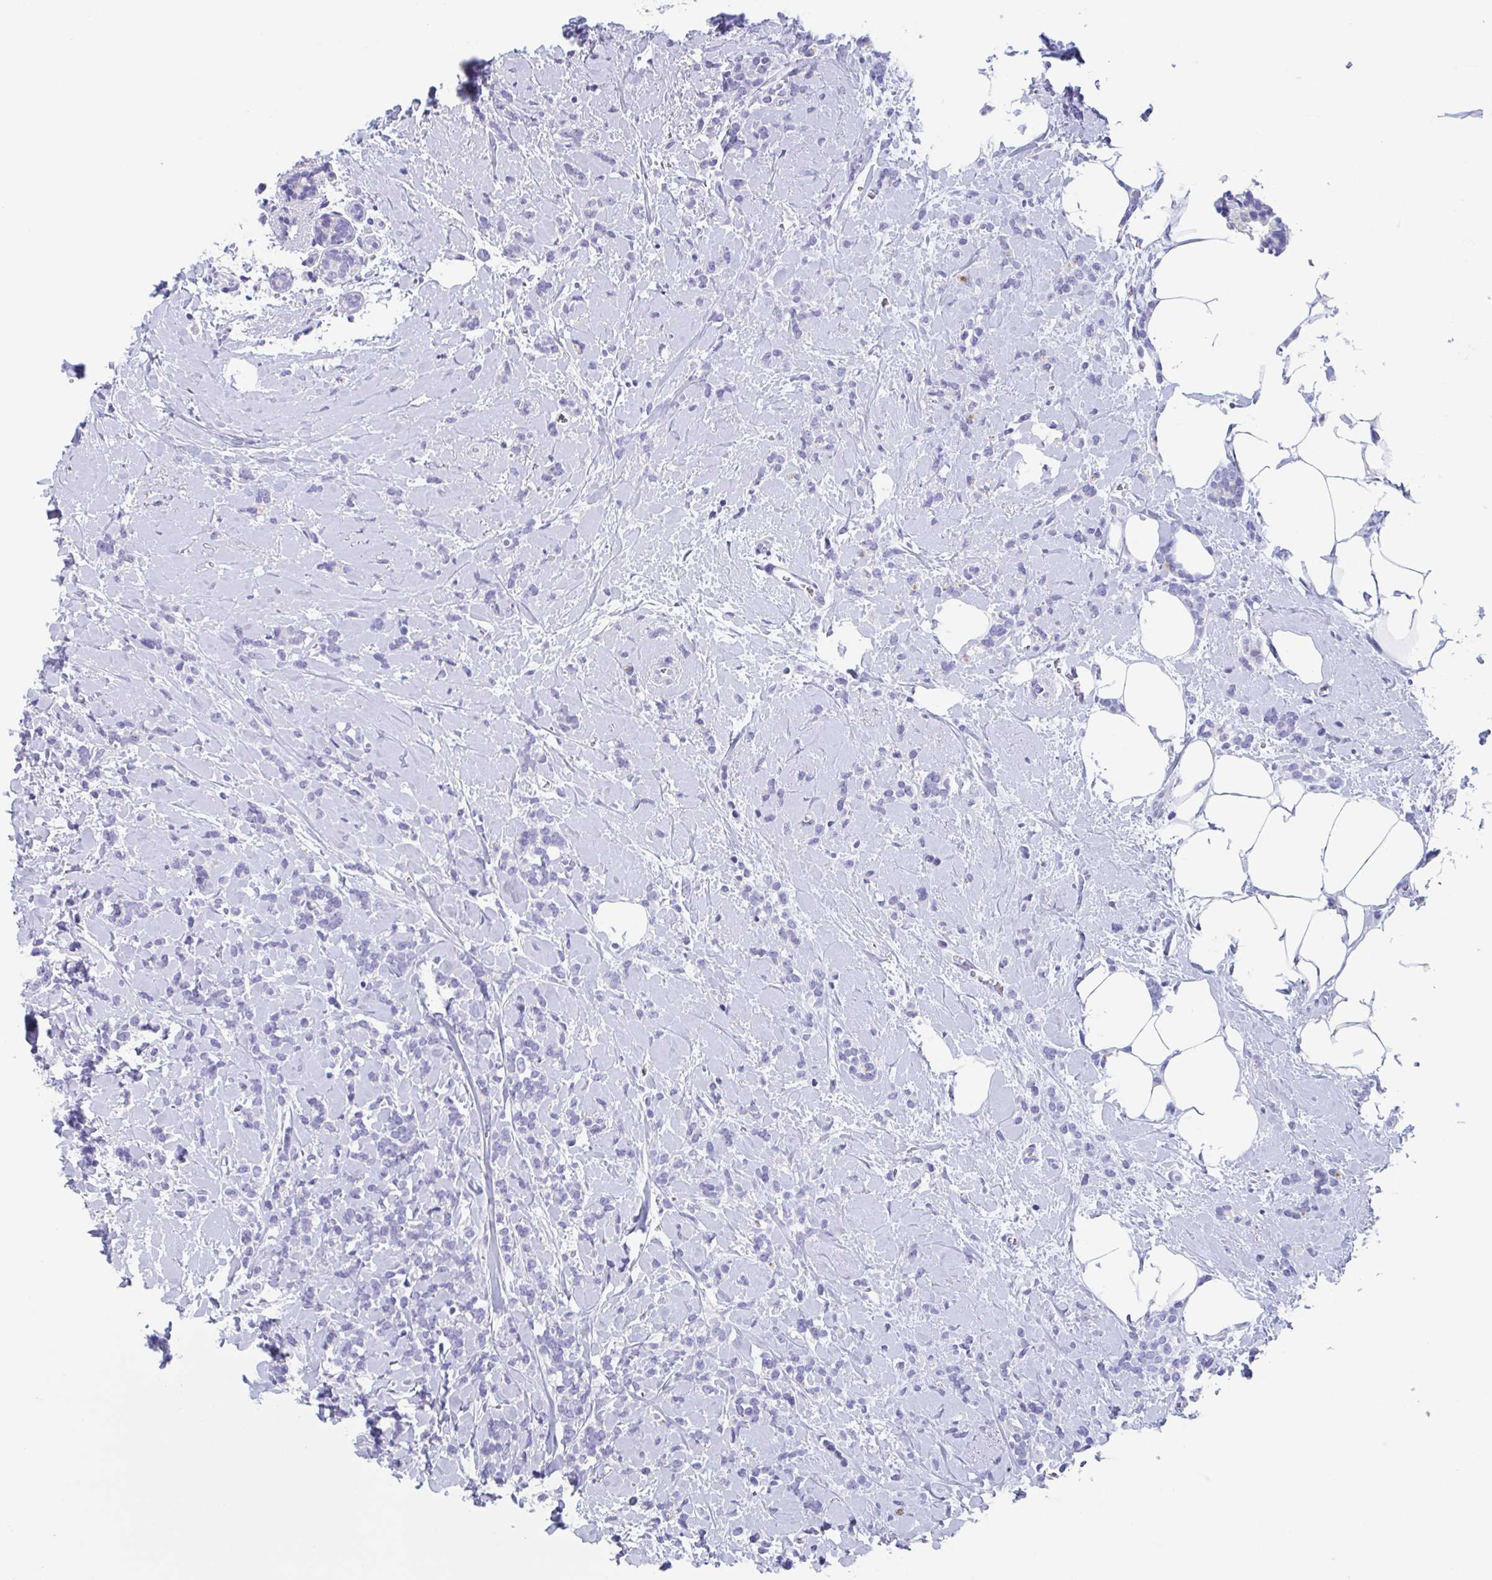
{"staining": {"intensity": "negative", "quantity": "none", "location": "none"}, "tissue": "breast cancer", "cell_type": "Tumor cells", "image_type": "cancer", "snomed": [{"axis": "morphology", "description": "Lobular carcinoma"}, {"axis": "topography", "description": "Breast"}], "caption": "The image reveals no significant expression in tumor cells of breast cancer (lobular carcinoma).", "gene": "ZPBP", "patient": {"sex": "female", "age": 59}}